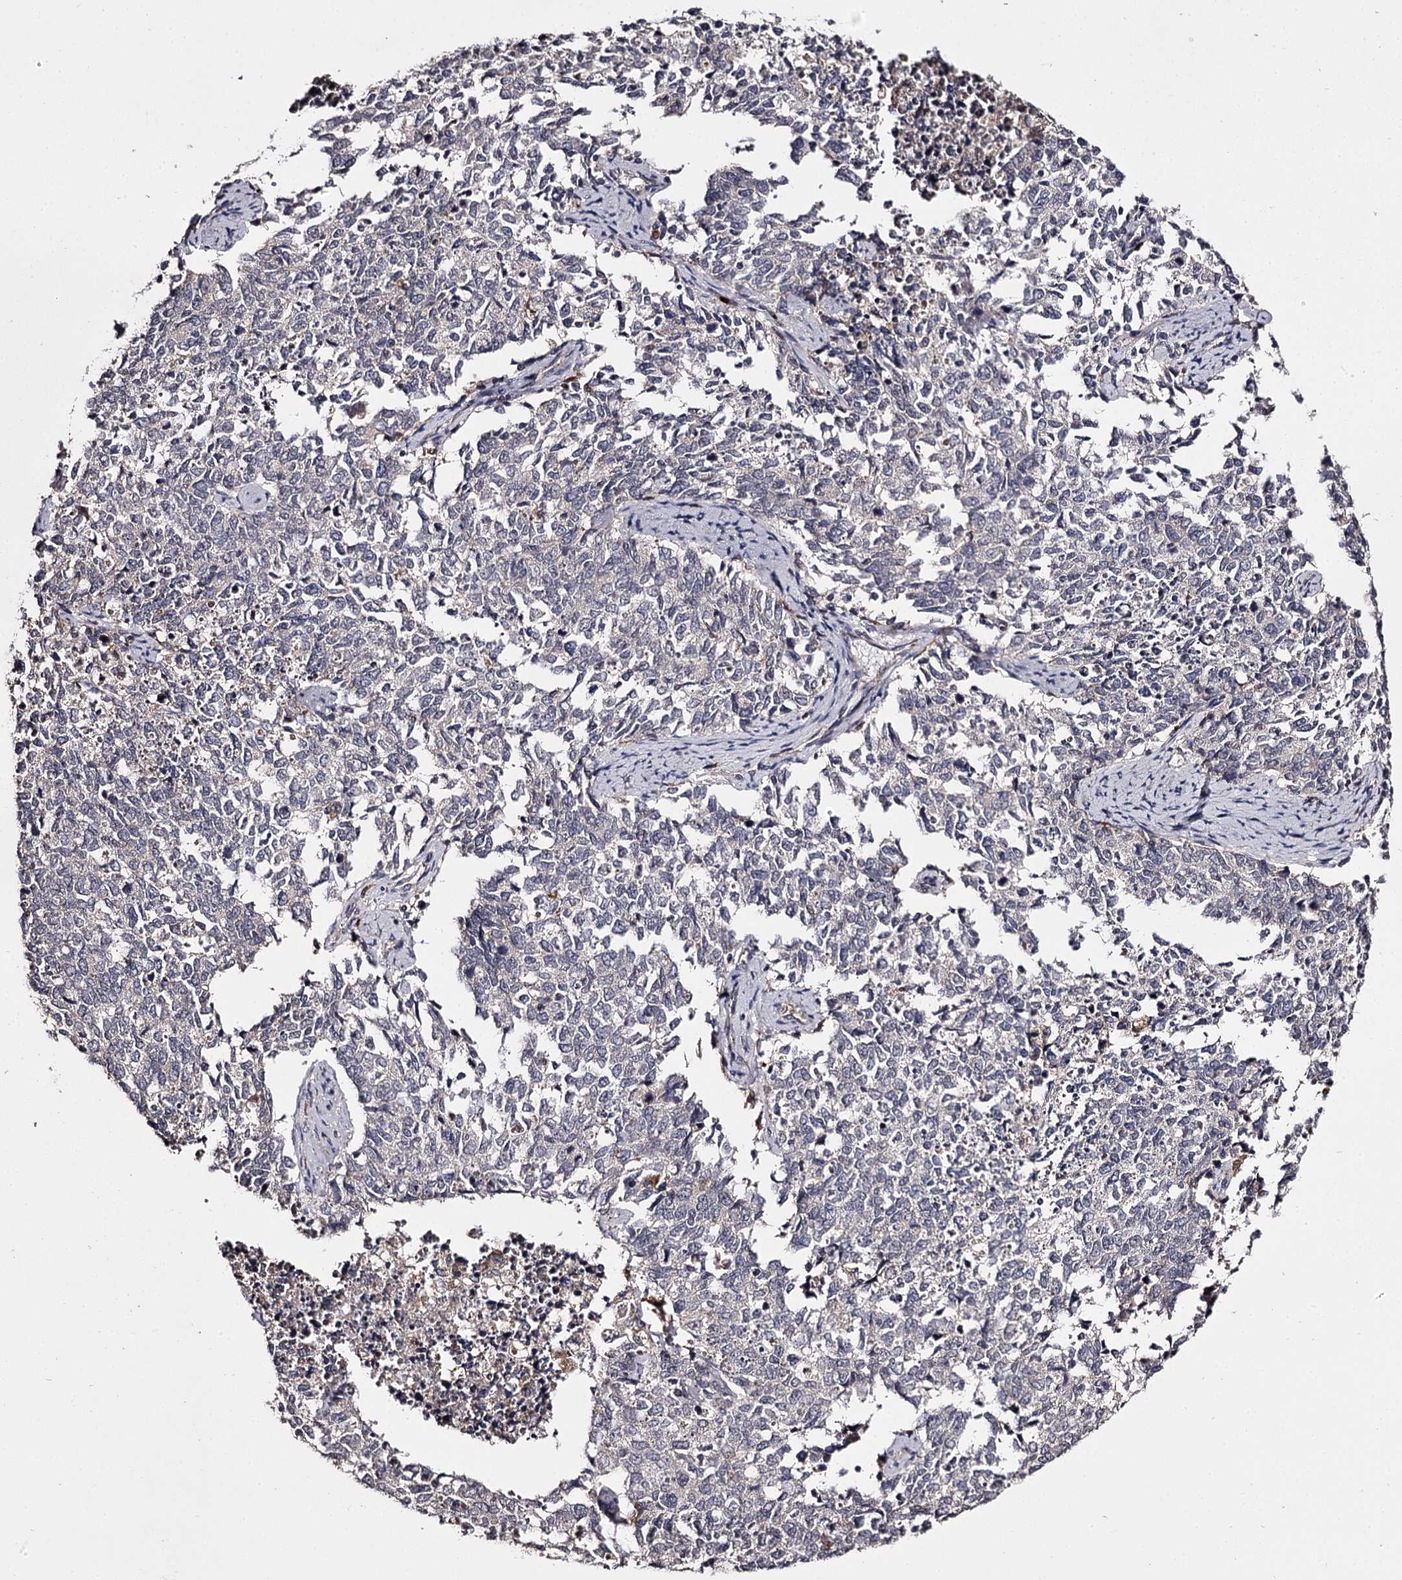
{"staining": {"intensity": "negative", "quantity": "none", "location": "none"}, "tissue": "cervical cancer", "cell_type": "Tumor cells", "image_type": "cancer", "snomed": [{"axis": "morphology", "description": "Squamous cell carcinoma, NOS"}, {"axis": "topography", "description": "Cervix"}], "caption": "The IHC photomicrograph has no significant staining in tumor cells of cervical cancer tissue. The staining is performed using DAB (3,3'-diaminobenzidine) brown chromogen with nuclei counter-stained in using hematoxylin.", "gene": "SLC32A1", "patient": {"sex": "female", "age": 63}}